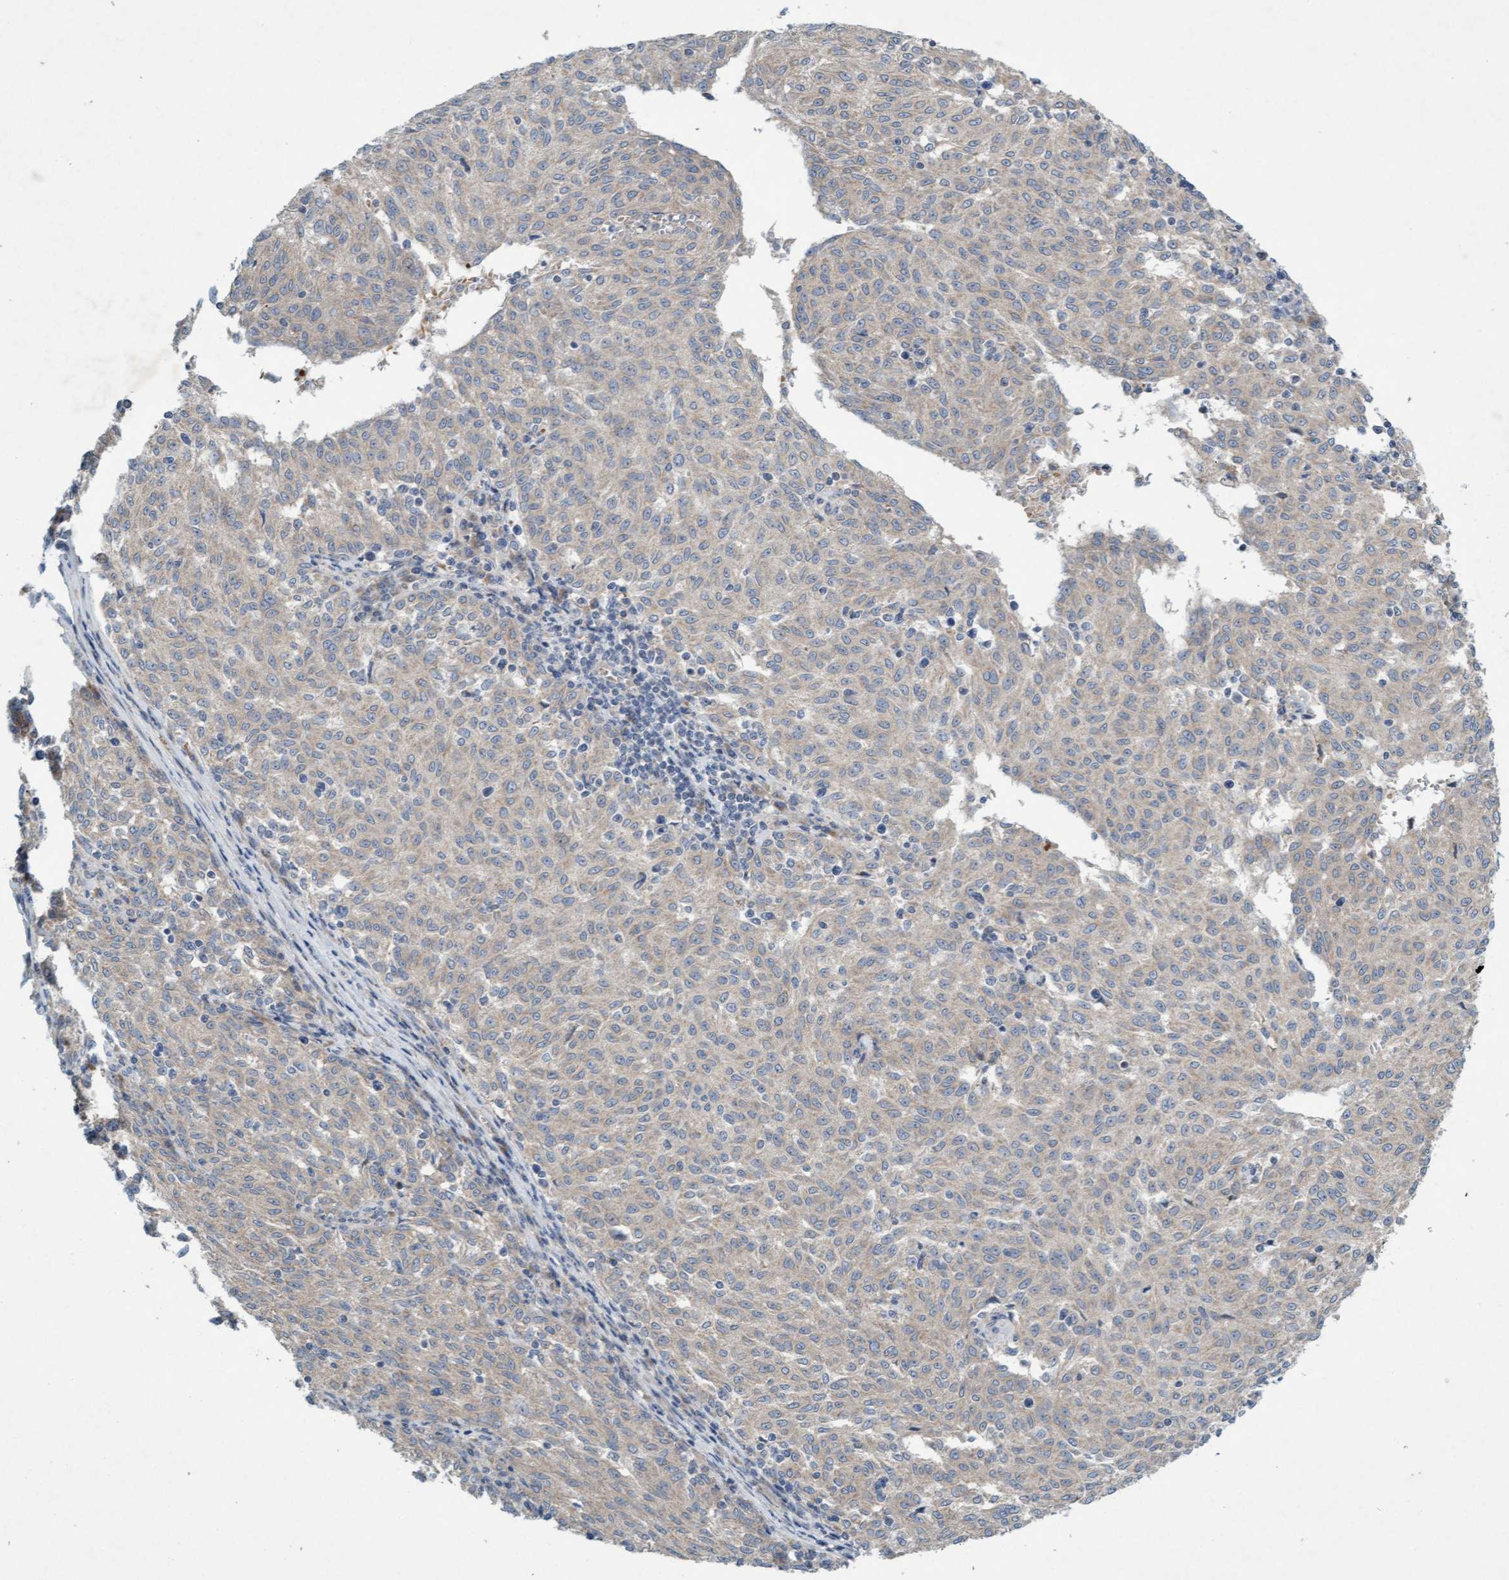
{"staining": {"intensity": "negative", "quantity": "none", "location": "none"}, "tissue": "melanoma", "cell_type": "Tumor cells", "image_type": "cancer", "snomed": [{"axis": "morphology", "description": "Malignant melanoma, NOS"}, {"axis": "topography", "description": "Skin"}], "caption": "The histopathology image shows no staining of tumor cells in melanoma. (Stains: DAB (3,3'-diaminobenzidine) IHC with hematoxylin counter stain, Microscopy: brightfield microscopy at high magnification).", "gene": "DDHD2", "patient": {"sex": "female", "age": 72}}